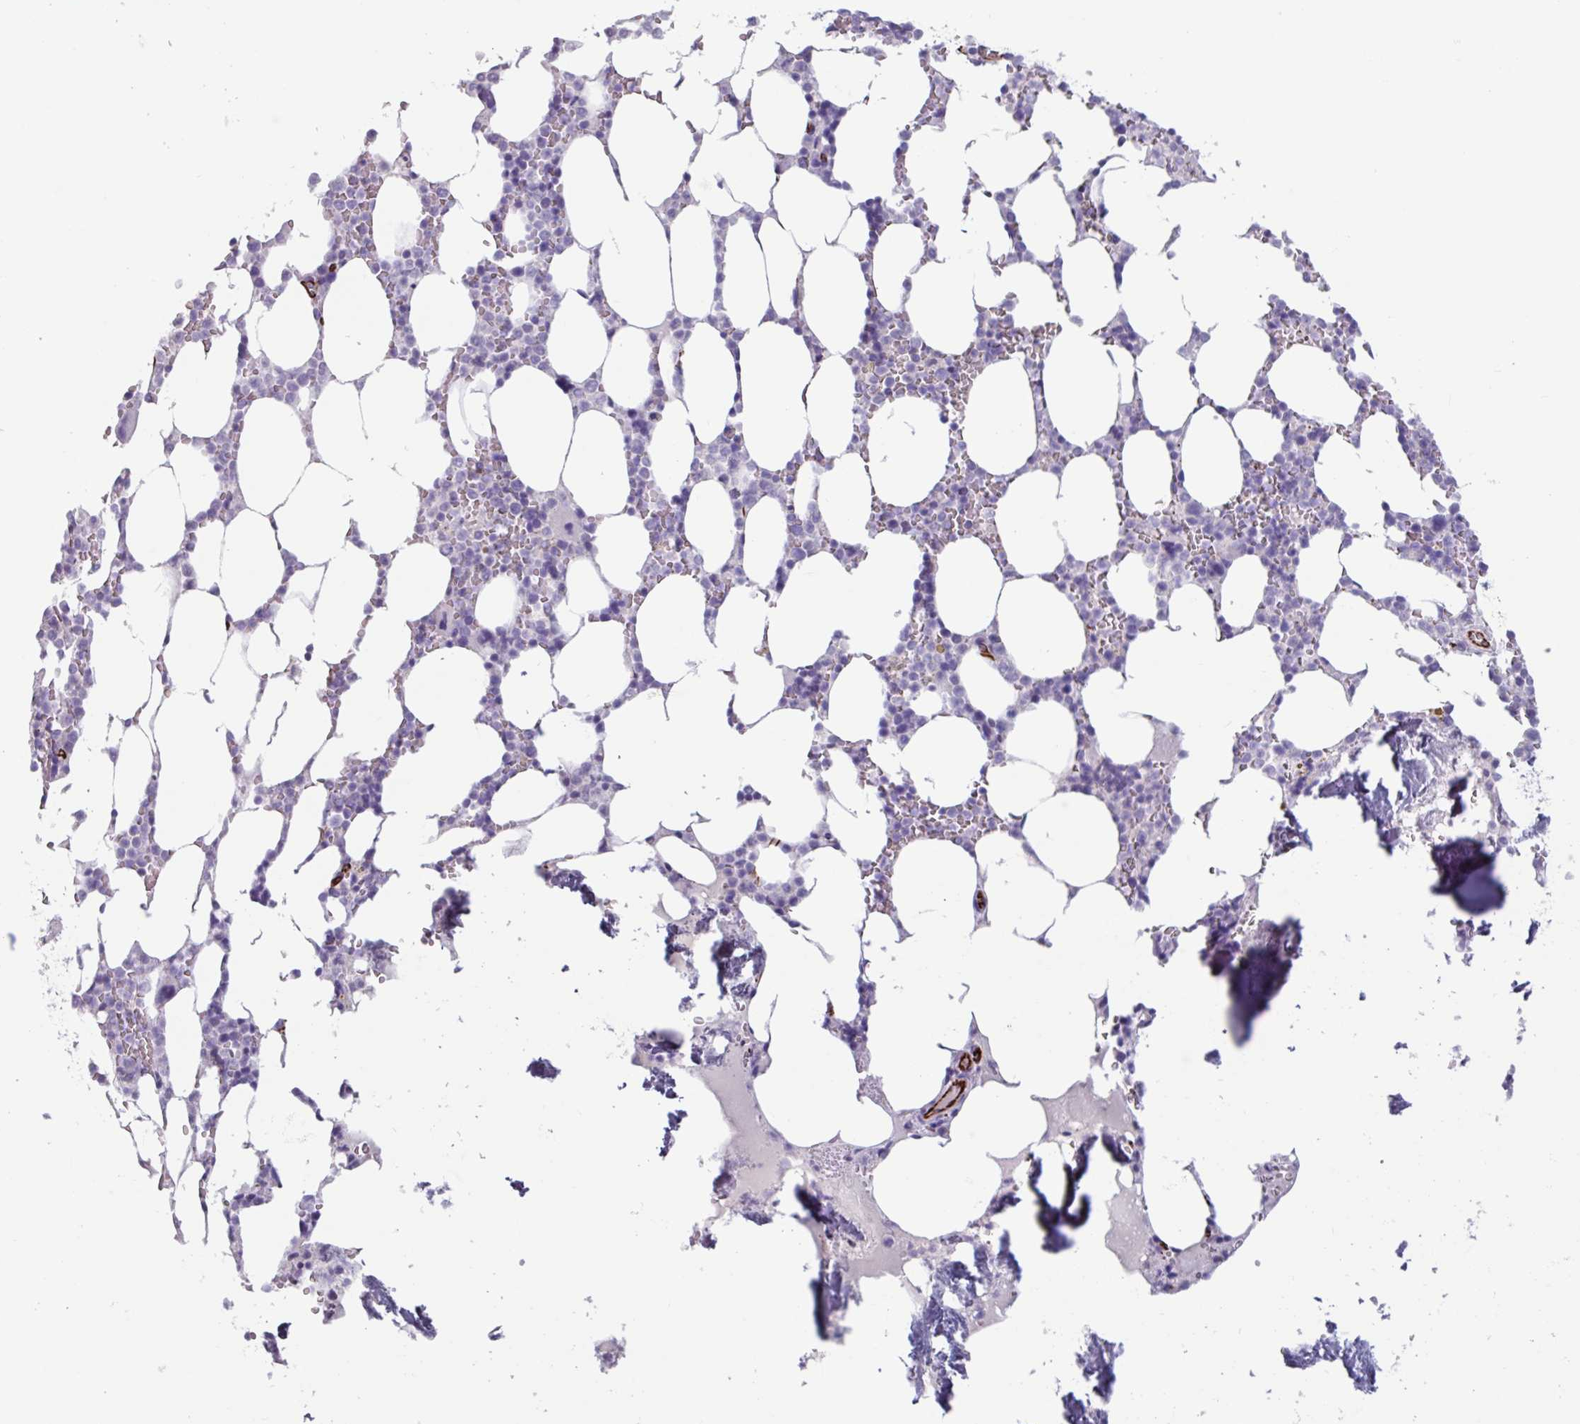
{"staining": {"intensity": "negative", "quantity": "none", "location": "none"}, "tissue": "bone marrow", "cell_type": "Hematopoietic cells", "image_type": "normal", "snomed": [{"axis": "morphology", "description": "Normal tissue, NOS"}, {"axis": "topography", "description": "Bone marrow"}], "caption": "Immunohistochemistry photomicrograph of normal bone marrow: human bone marrow stained with DAB (3,3'-diaminobenzidine) shows no significant protein expression in hematopoietic cells.", "gene": "BTD", "patient": {"sex": "male", "age": 64}}